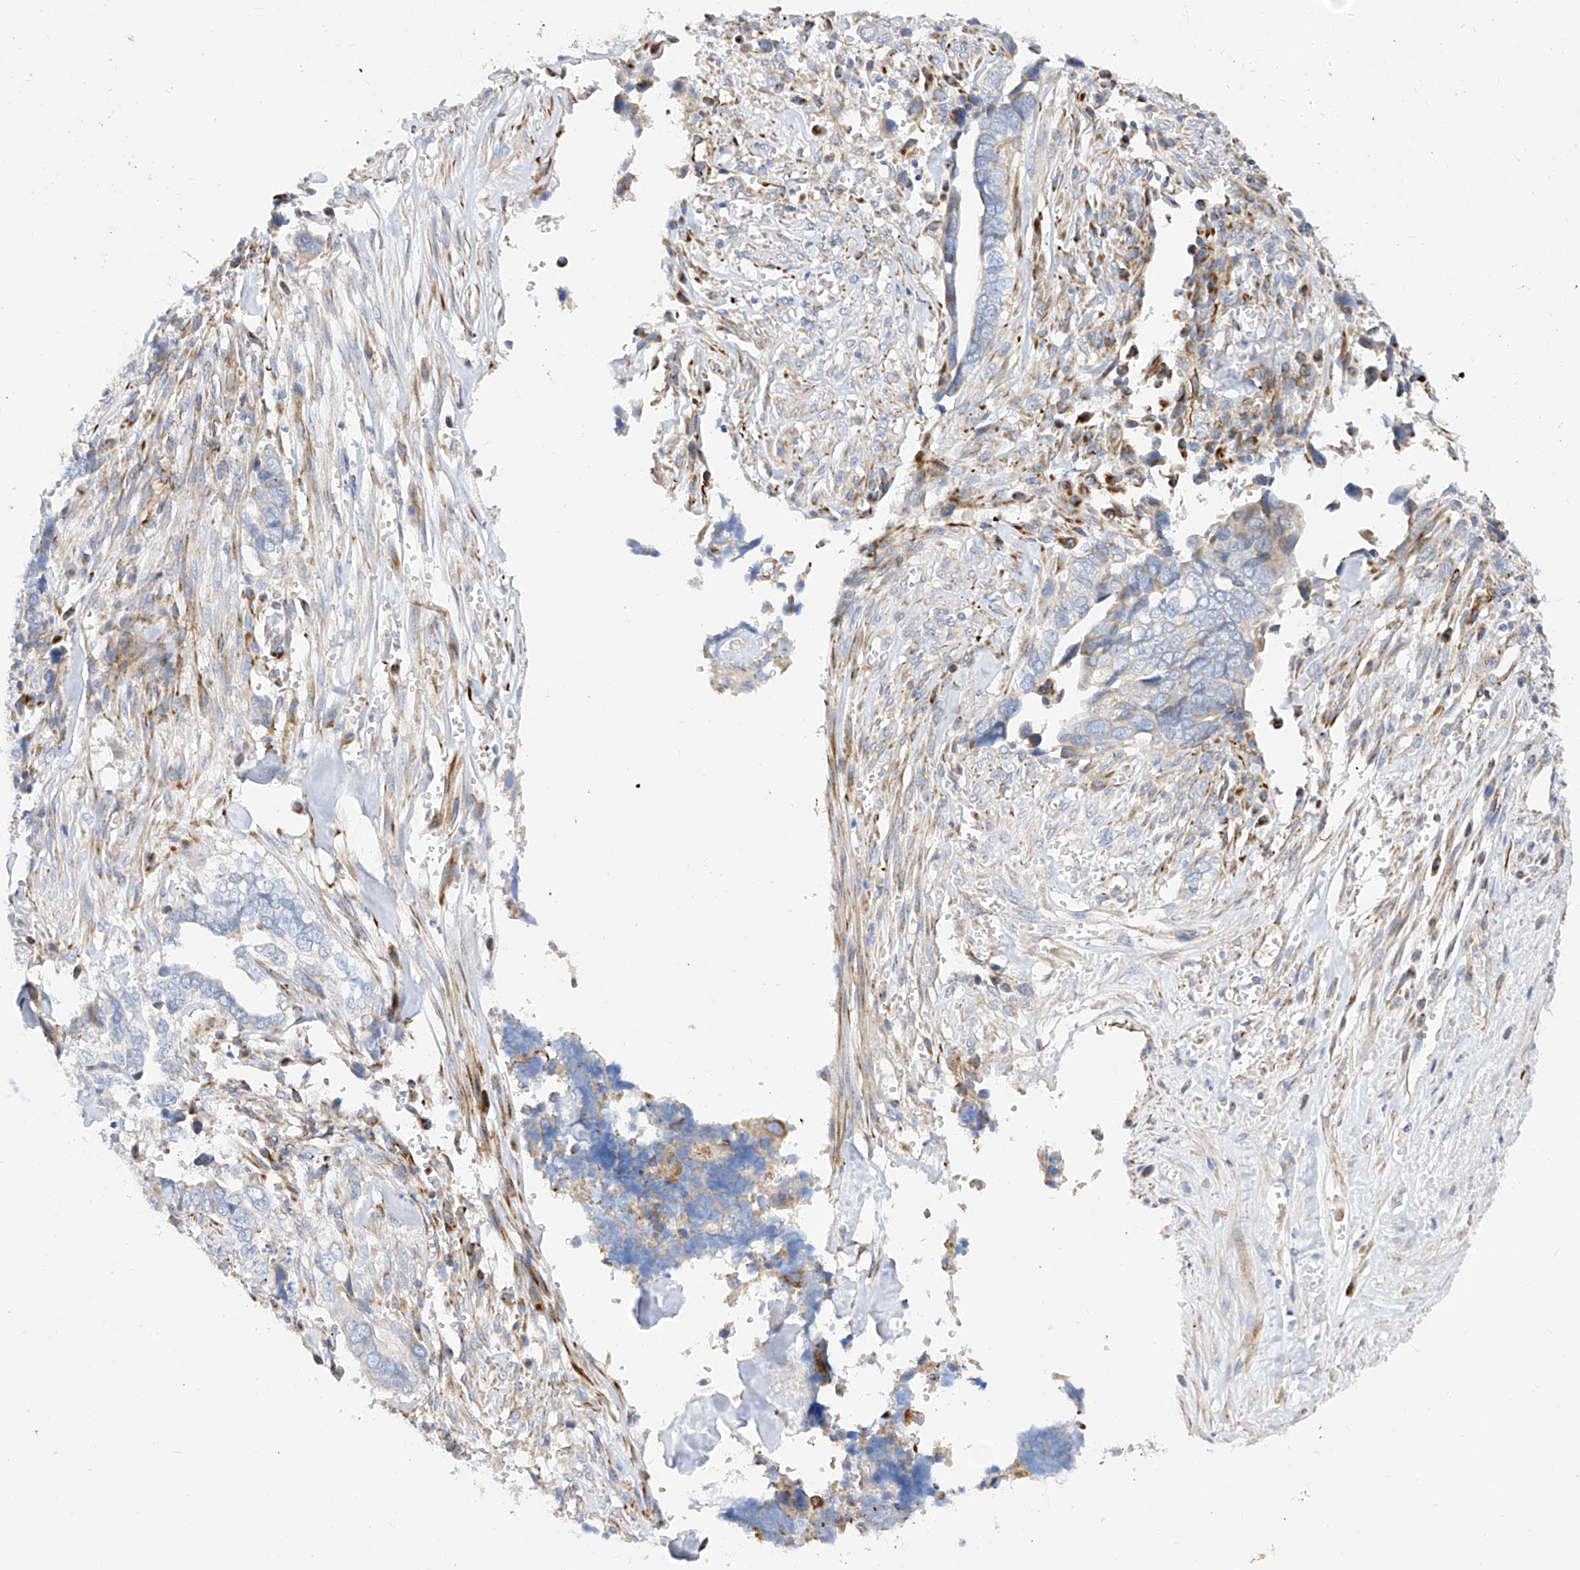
{"staining": {"intensity": "negative", "quantity": "none", "location": "none"}, "tissue": "liver cancer", "cell_type": "Tumor cells", "image_type": "cancer", "snomed": [{"axis": "morphology", "description": "Cholangiocarcinoma"}, {"axis": "topography", "description": "Liver"}], "caption": "High power microscopy micrograph of an immunohistochemistry image of liver cancer (cholangiocarcinoma), revealing no significant expression in tumor cells.", "gene": "CST9", "patient": {"sex": "female", "age": 79}}